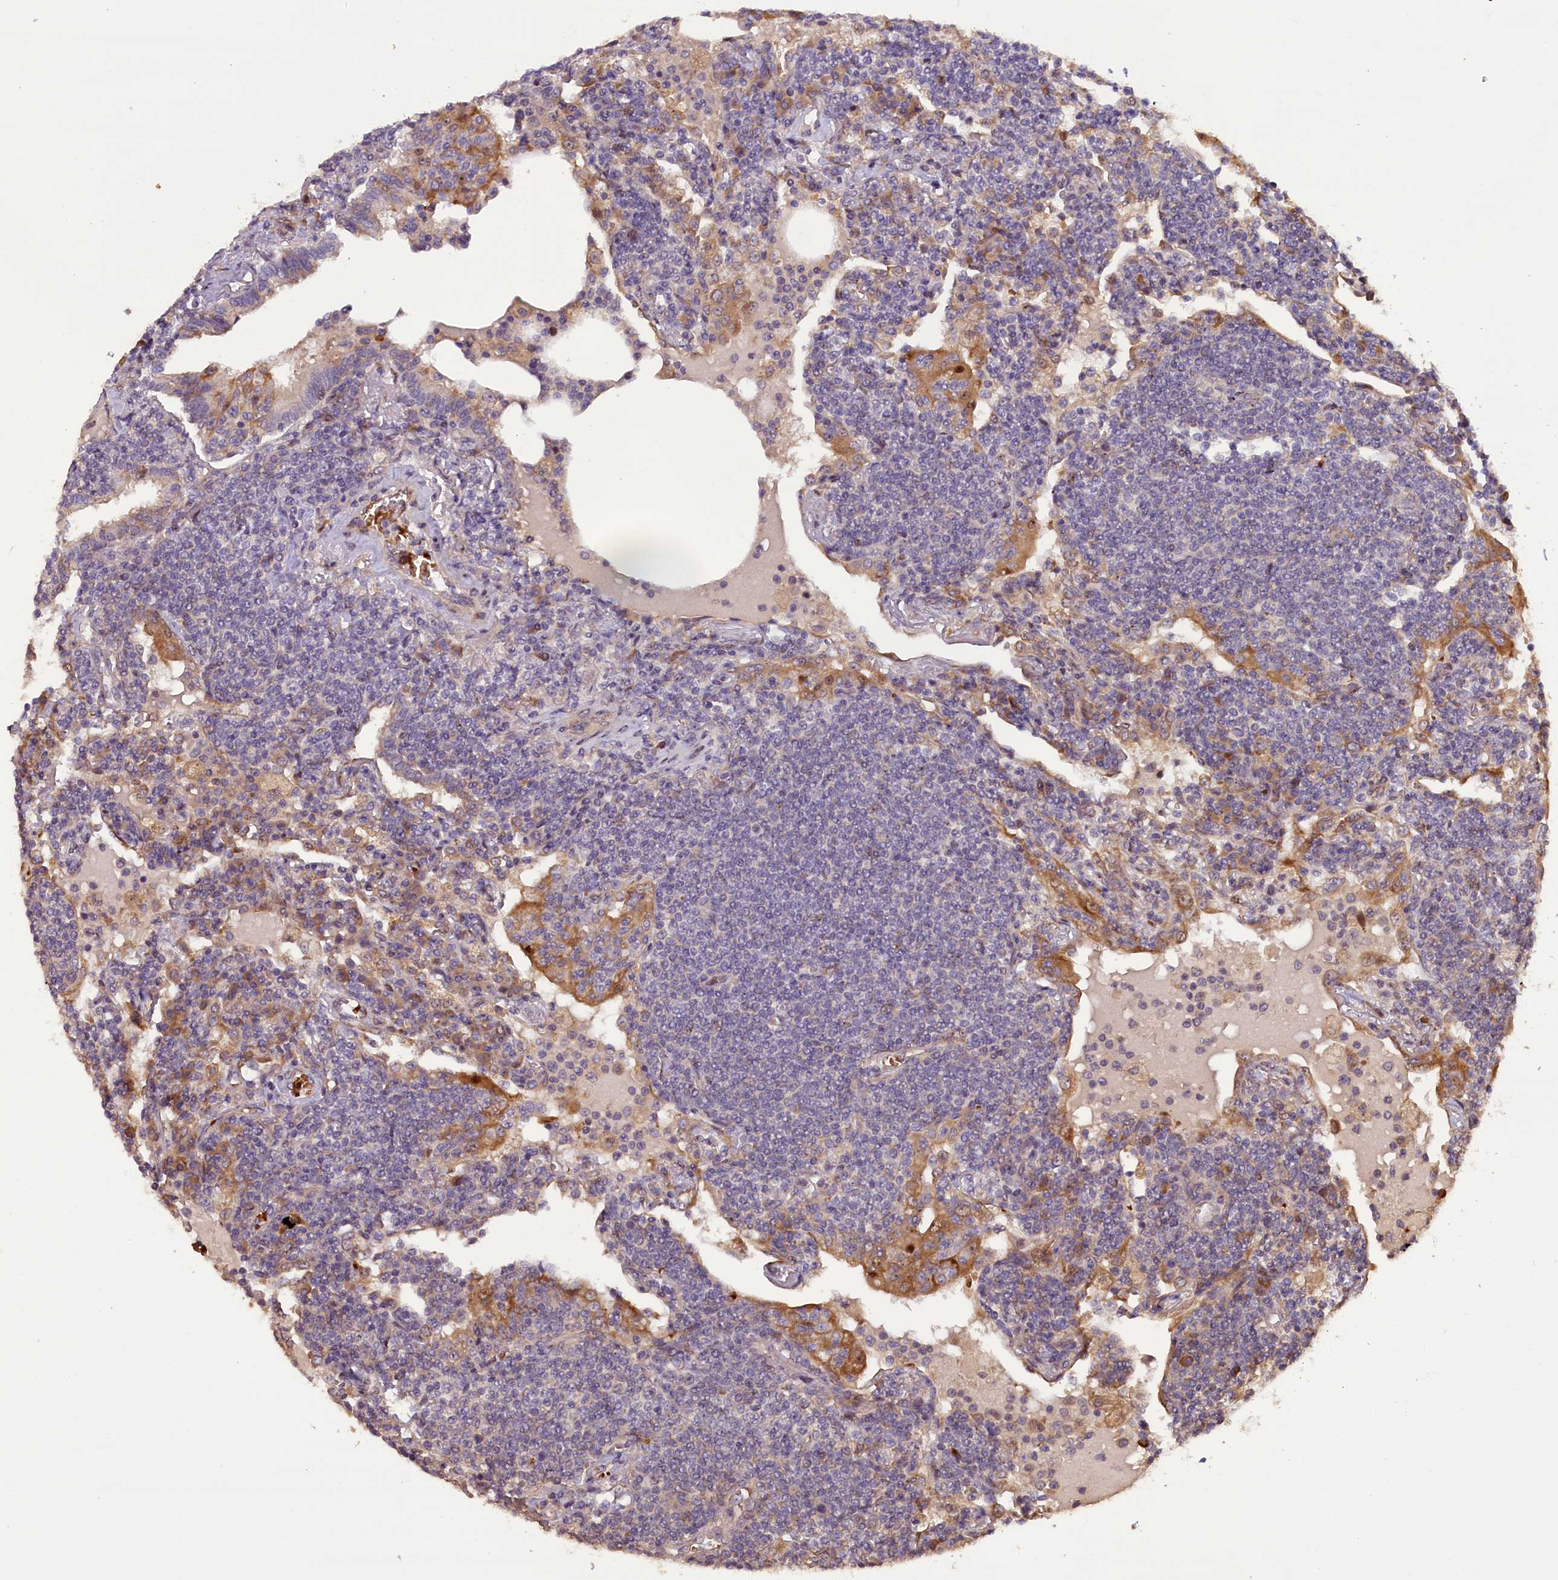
{"staining": {"intensity": "negative", "quantity": "none", "location": "none"}, "tissue": "lymphoma", "cell_type": "Tumor cells", "image_type": "cancer", "snomed": [{"axis": "morphology", "description": "Malignant lymphoma, non-Hodgkin's type, Low grade"}, {"axis": "topography", "description": "Lung"}], "caption": "Protein analysis of malignant lymphoma, non-Hodgkin's type (low-grade) reveals no significant staining in tumor cells.", "gene": "CCDC9B", "patient": {"sex": "female", "age": 71}}